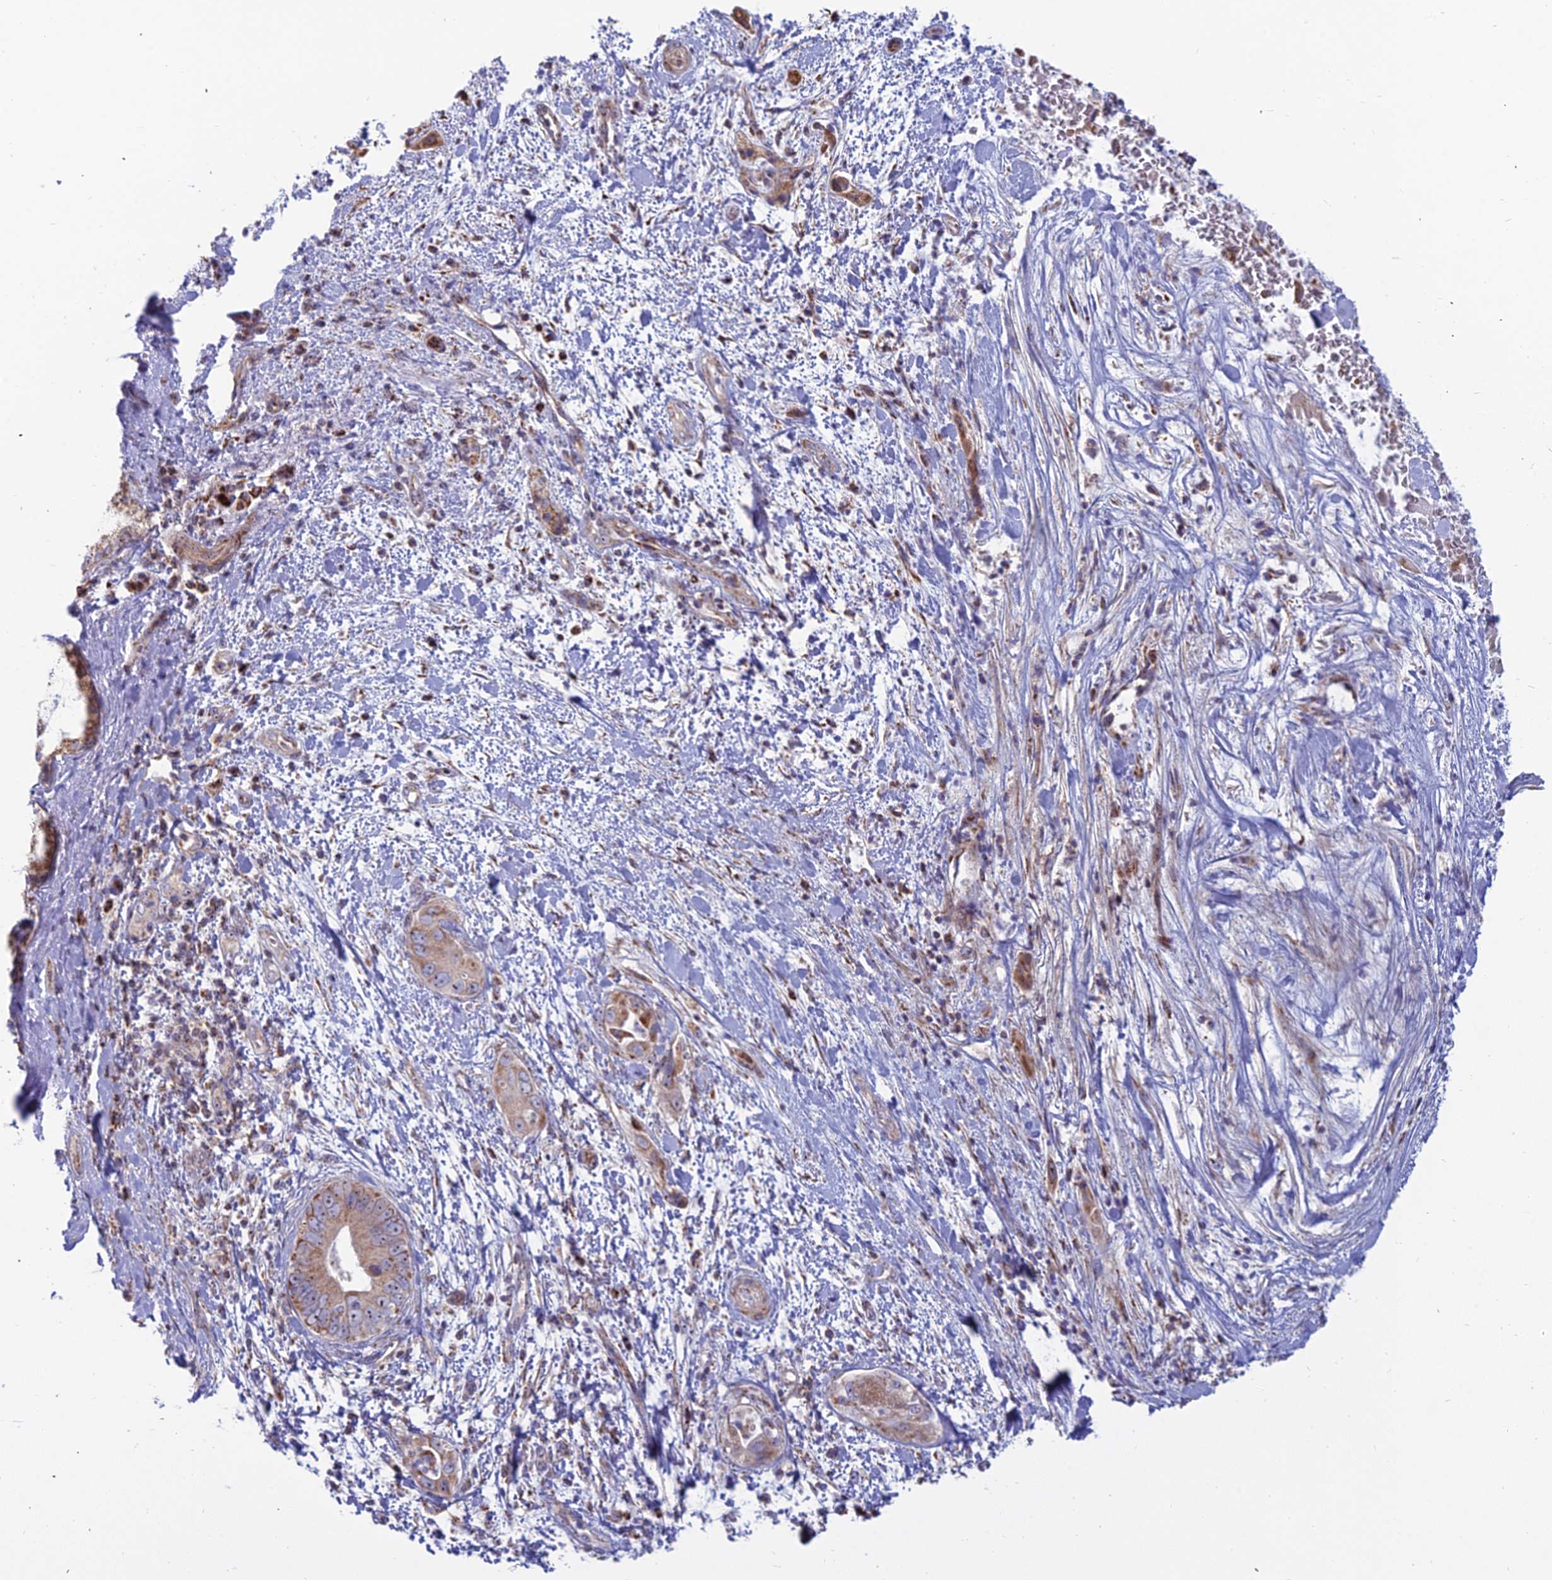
{"staining": {"intensity": "moderate", "quantity": ">75%", "location": "cytoplasmic/membranous"}, "tissue": "pancreatic cancer", "cell_type": "Tumor cells", "image_type": "cancer", "snomed": [{"axis": "morphology", "description": "Adenocarcinoma, NOS"}, {"axis": "topography", "description": "Pancreas"}], "caption": "Pancreatic adenocarcinoma stained with a brown dye shows moderate cytoplasmic/membranous positive positivity in approximately >75% of tumor cells.", "gene": "SLC35F4", "patient": {"sex": "female", "age": 78}}